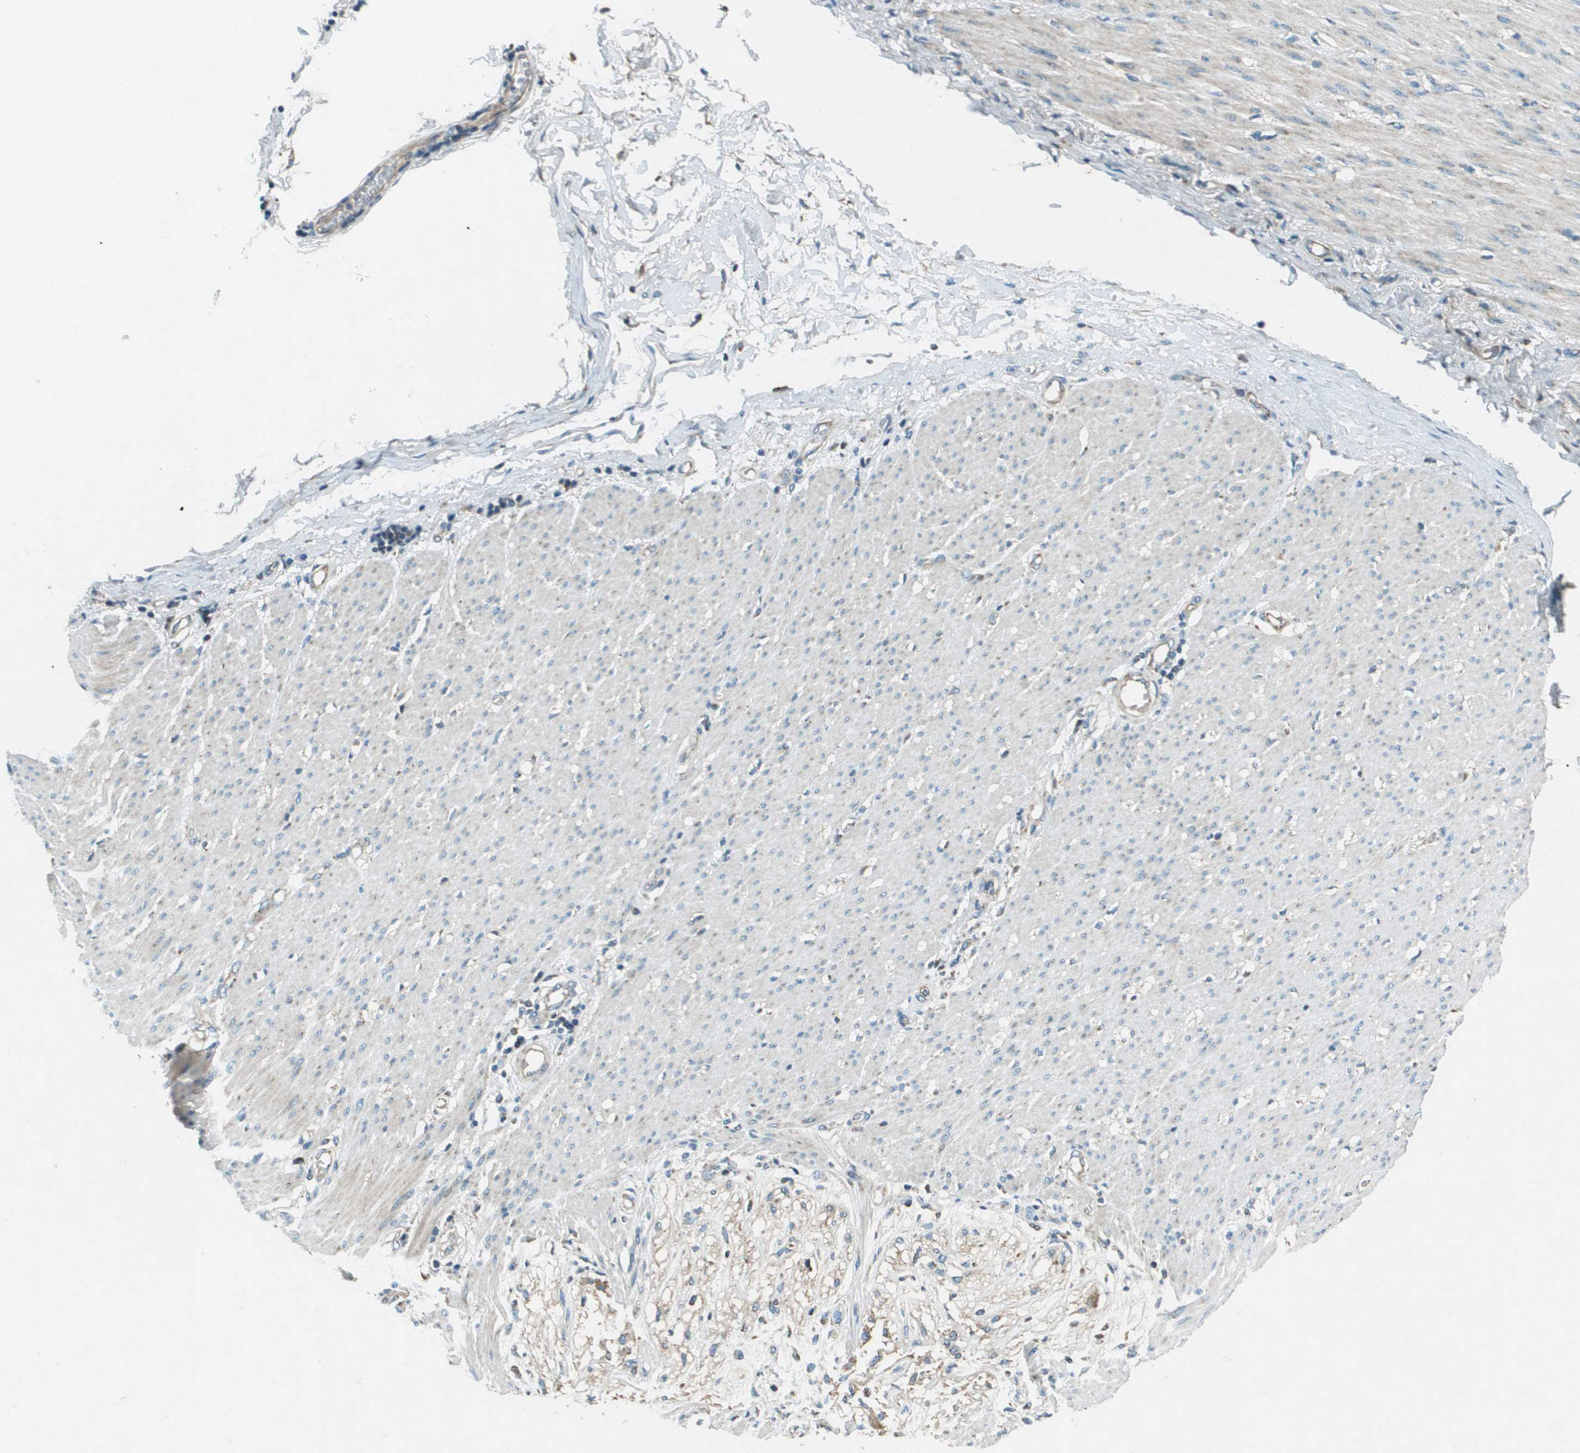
{"staining": {"intensity": "negative", "quantity": "none", "location": "none"}, "tissue": "adipose tissue", "cell_type": "Adipocytes", "image_type": "normal", "snomed": [{"axis": "morphology", "description": "Normal tissue, NOS"}, {"axis": "morphology", "description": "Adenocarcinoma, NOS"}, {"axis": "topography", "description": "Colon"}, {"axis": "topography", "description": "Peripheral nerve tissue"}], "caption": "This is an IHC histopathology image of normal human adipose tissue. There is no staining in adipocytes.", "gene": "MIGA1", "patient": {"sex": "male", "age": 14}}